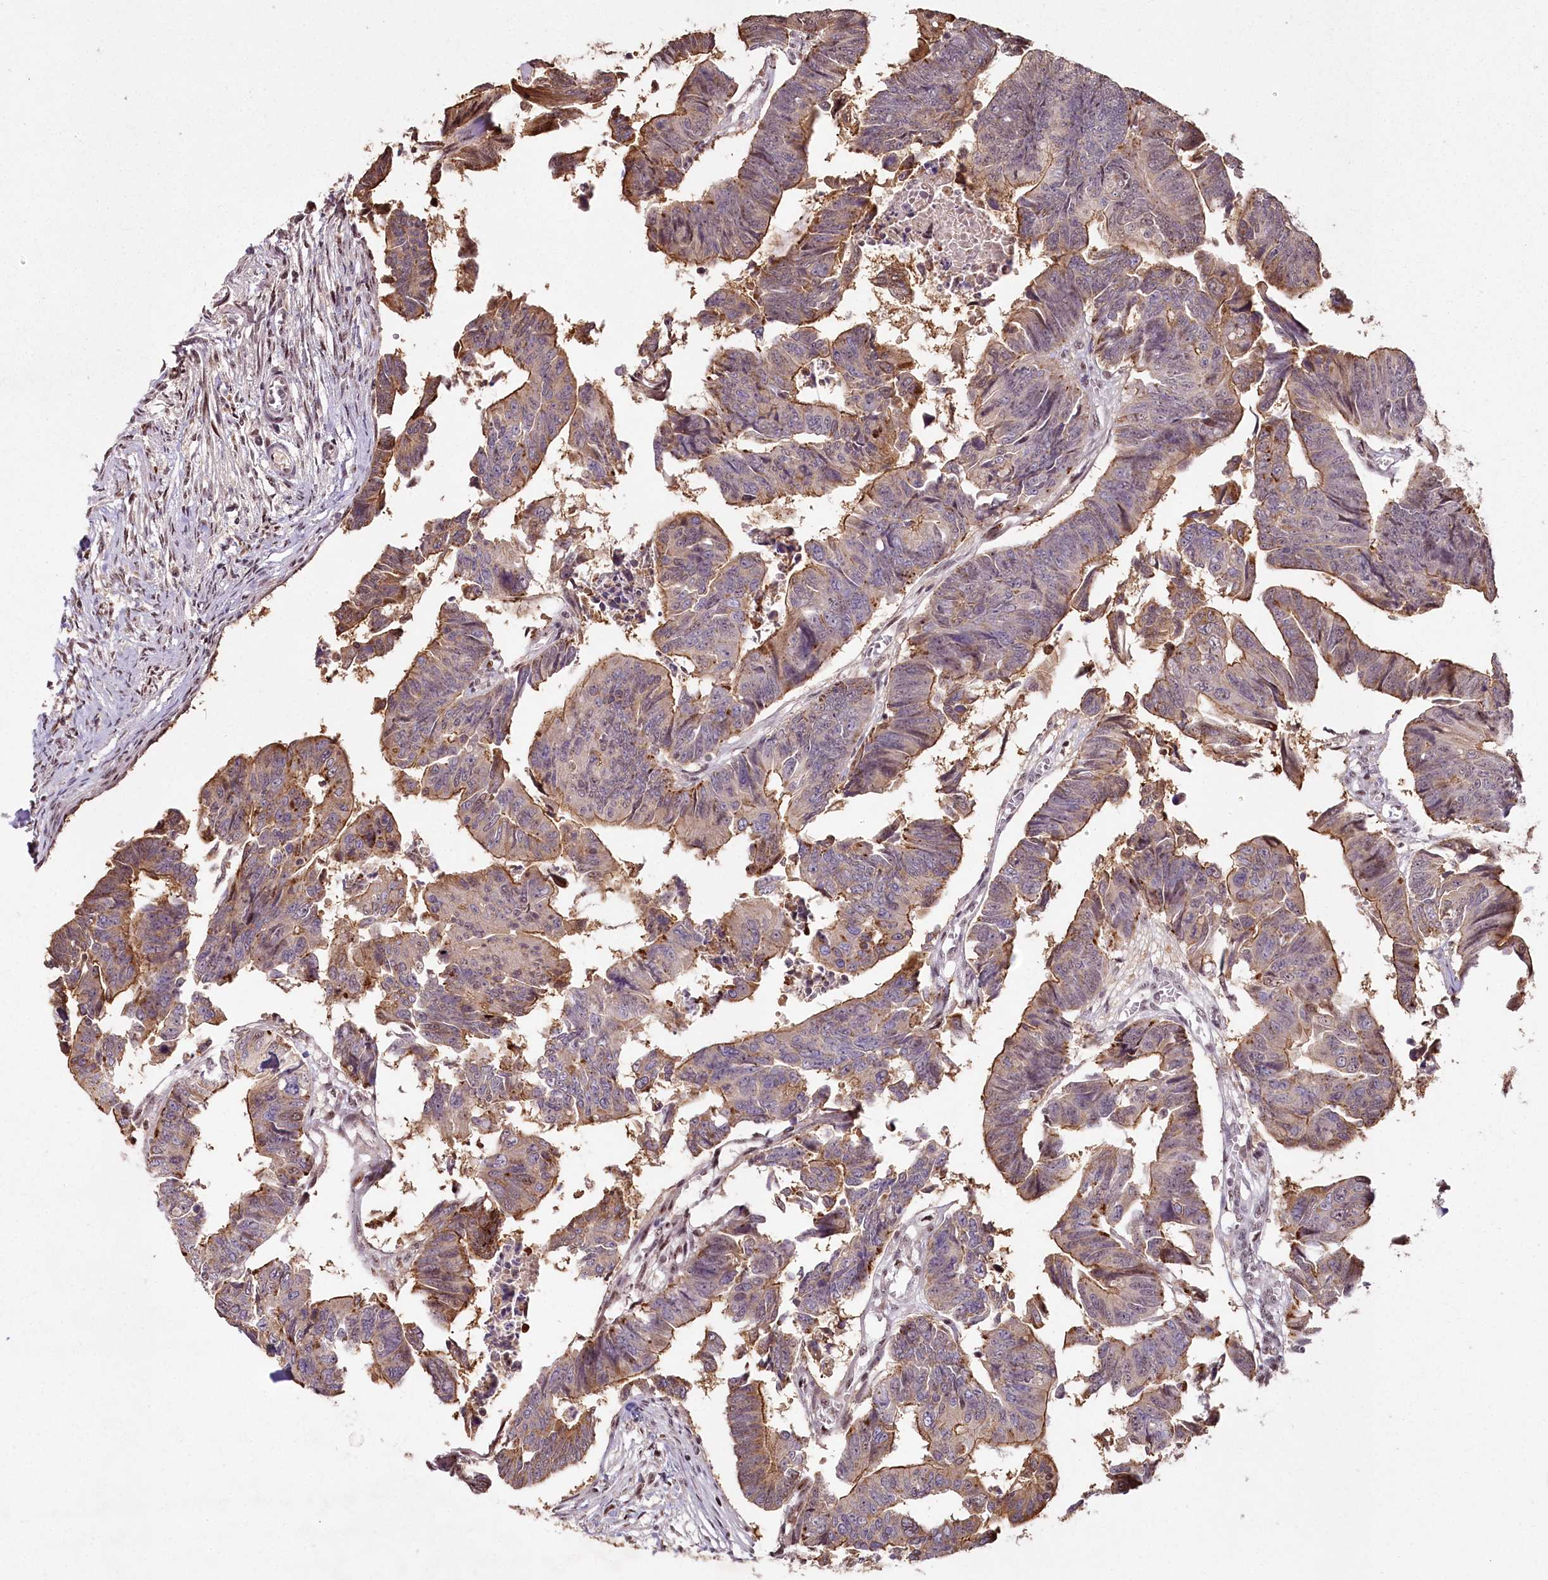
{"staining": {"intensity": "moderate", "quantity": "25%-75%", "location": "cytoplasmic/membranous"}, "tissue": "colorectal cancer", "cell_type": "Tumor cells", "image_type": "cancer", "snomed": [{"axis": "morphology", "description": "Adenocarcinoma, NOS"}, {"axis": "topography", "description": "Rectum"}], "caption": "The image demonstrates immunohistochemical staining of colorectal adenocarcinoma. There is moderate cytoplasmic/membranous staining is present in approximately 25%-75% of tumor cells.", "gene": "PYROXD1", "patient": {"sex": "female", "age": 65}}